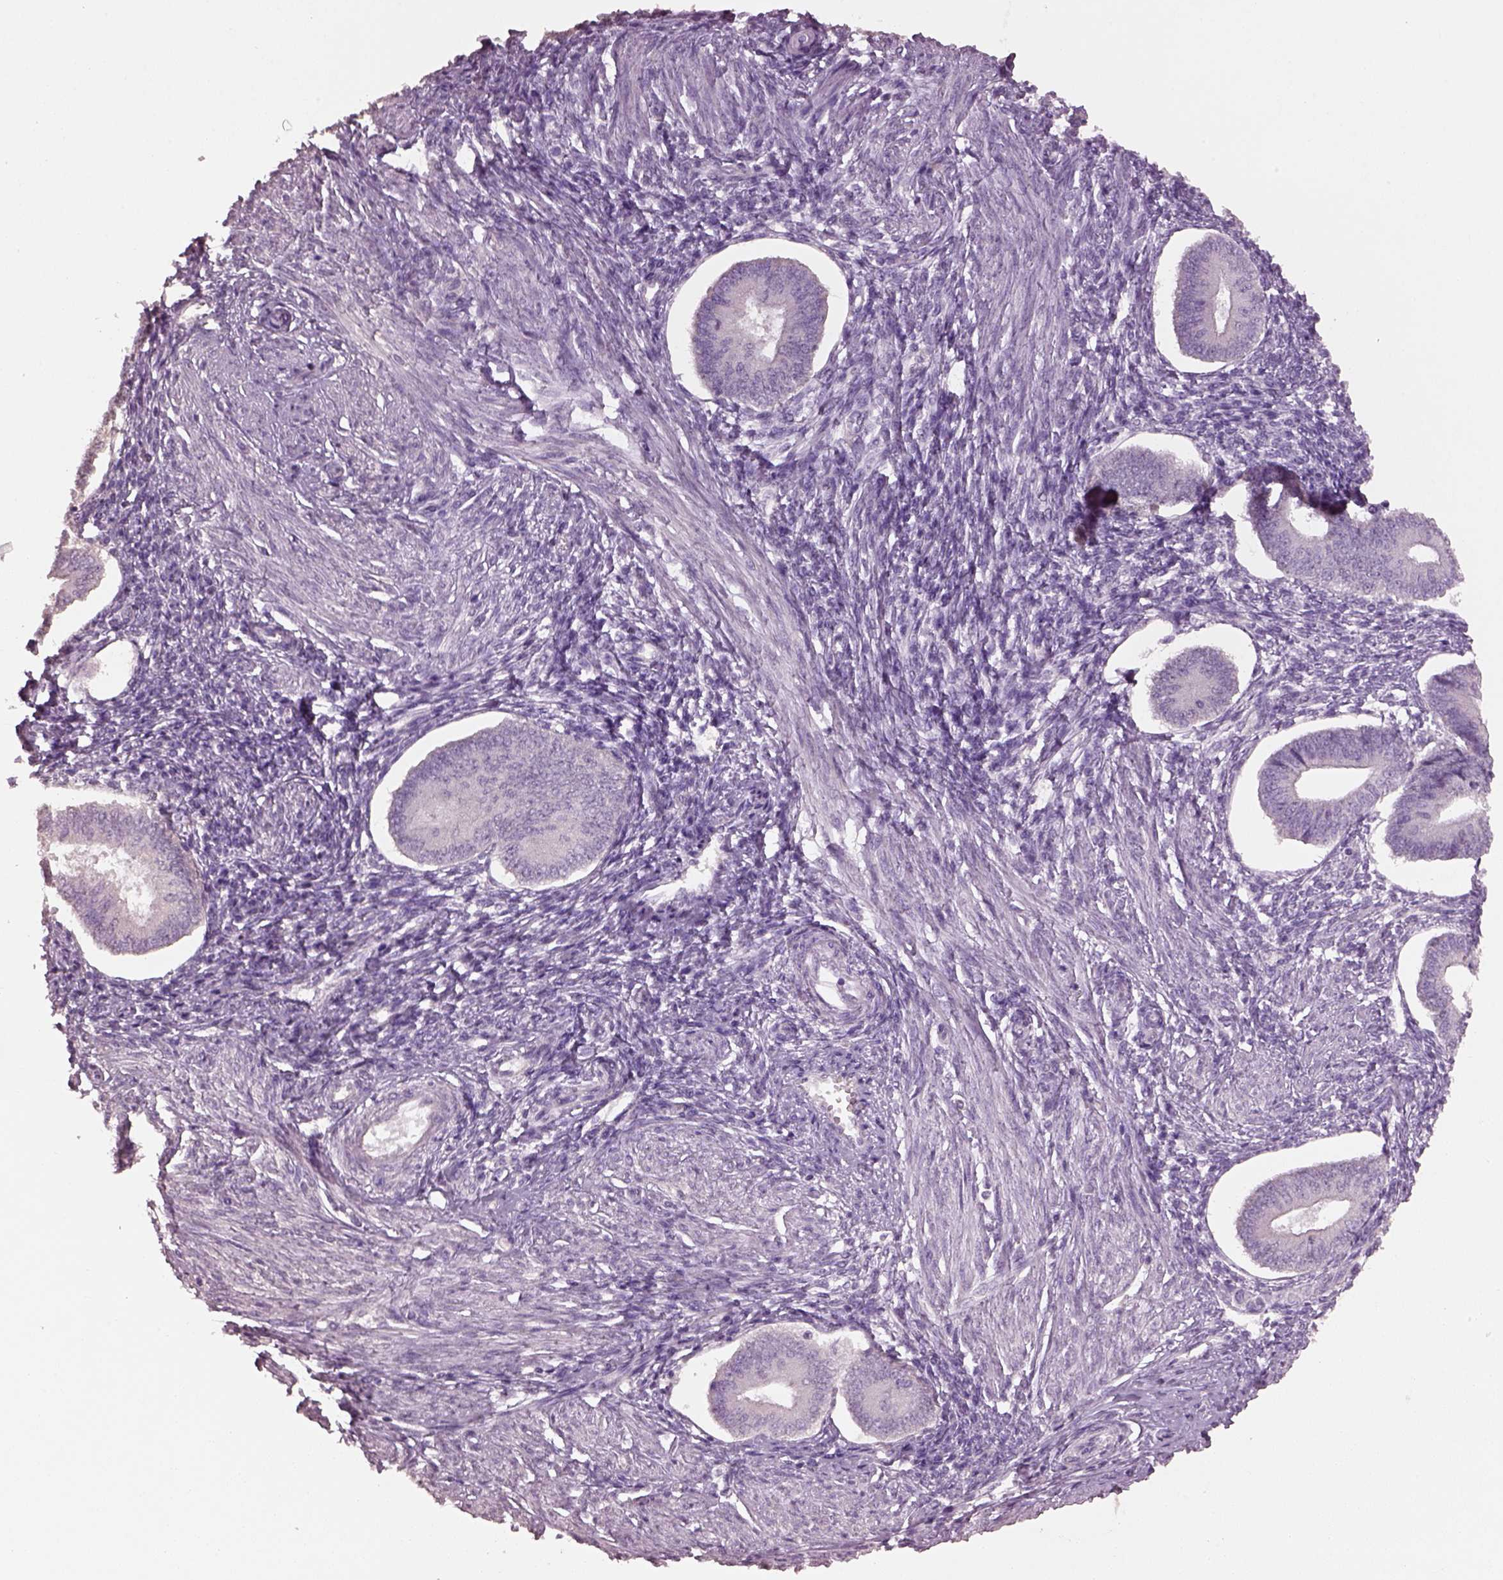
{"staining": {"intensity": "negative", "quantity": "none", "location": "none"}, "tissue": "endometrium", "cell_type": "Cells in endometrial stroma", "image_type": "normal", "snomed": [{"axis": "morphology", "description": "Normal tissue, NOS"}, {"axis": "topography", "description": "Endometrium"}], "caption": "Immunohistochemistry micrograph of unremarkable human endometrium stained for a protein (brown), which reveals no staining in cells in endometrial stroma.", "gene": "KCNIP3", "patient": {"sex": "female", "age": 42}}